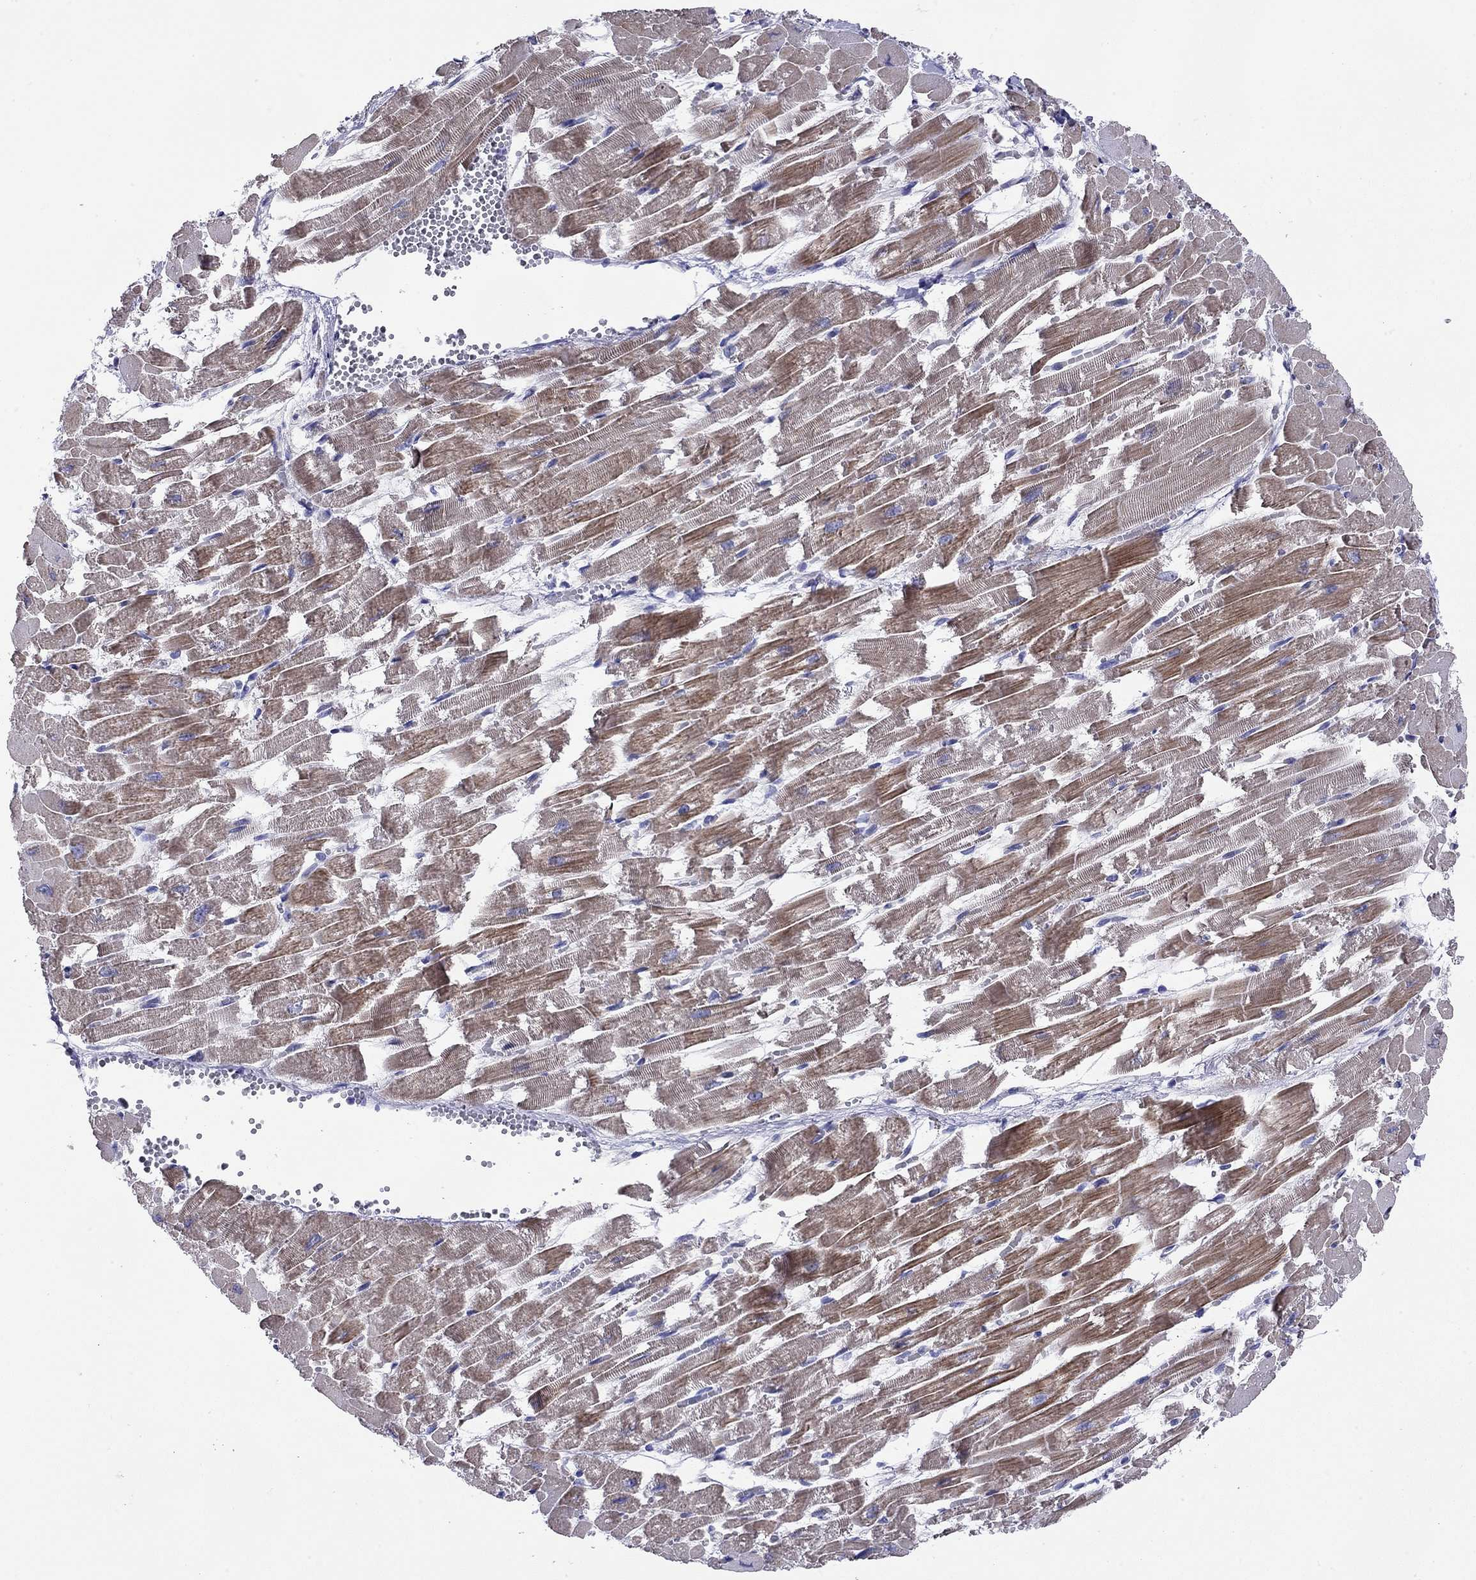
{"staining": {"intensity": "moderate", "quantity": "25%-75%", "location": "cytoplasmic/membranous"}, "tissue": "heart muscle", "cell_type": "Cardiomyocytes", "image_type": "normal", "snomed": [{"axis": "morphology", "description": "Normal tissue, NOS"}, {"axis": "topography", "description": "Heart"}], "caption": "Cardiomyocytes show medium levels of moderate cytoplasmic/membranous positivity in about 25%-75% of cells in unremarkable human heart muscle. (DAB (3,3'-diaminobenzidine) = brown stain, brightfield microscopy at high magnification).", "gene": "CMYA5", "patient": {"sex": "female", "age": 52}}